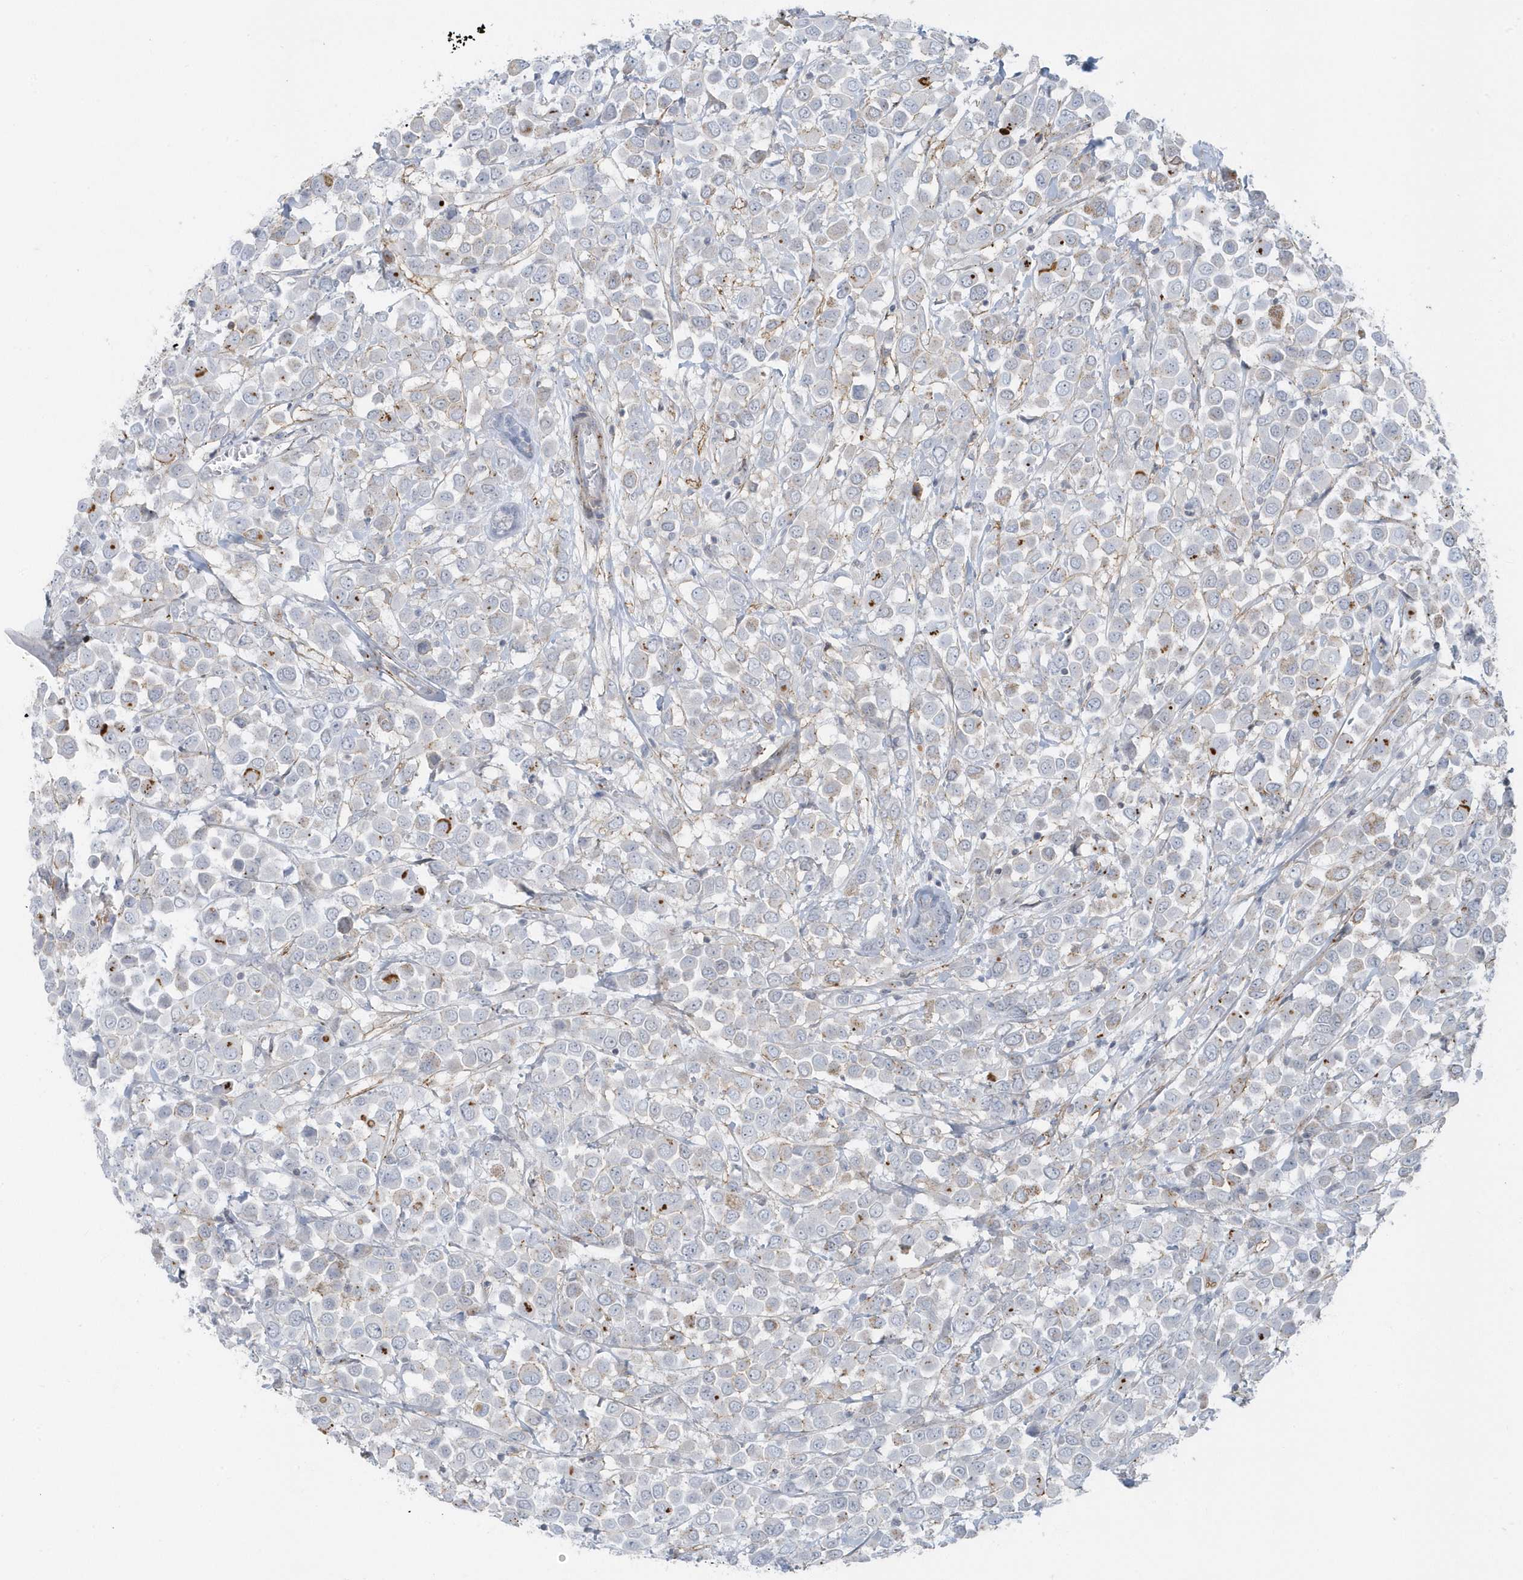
{"staining": {"intensity": "negative", "quantity": "none", "location": "none"}, "tissue": "breast cancer", "cell_type": "Tumor cells", "image_type": "cancer", "snomed": [{"axis": "morphology", "description": "Duct carcinoma"}, {"axis": "topography", "description": "Breast"}], "caption": "Tumor cells show no significant protein staining in invasive ductal carcinoma (breast).", "gene": "CACNB2", "patient": {"sex": "female", "age": 61}}